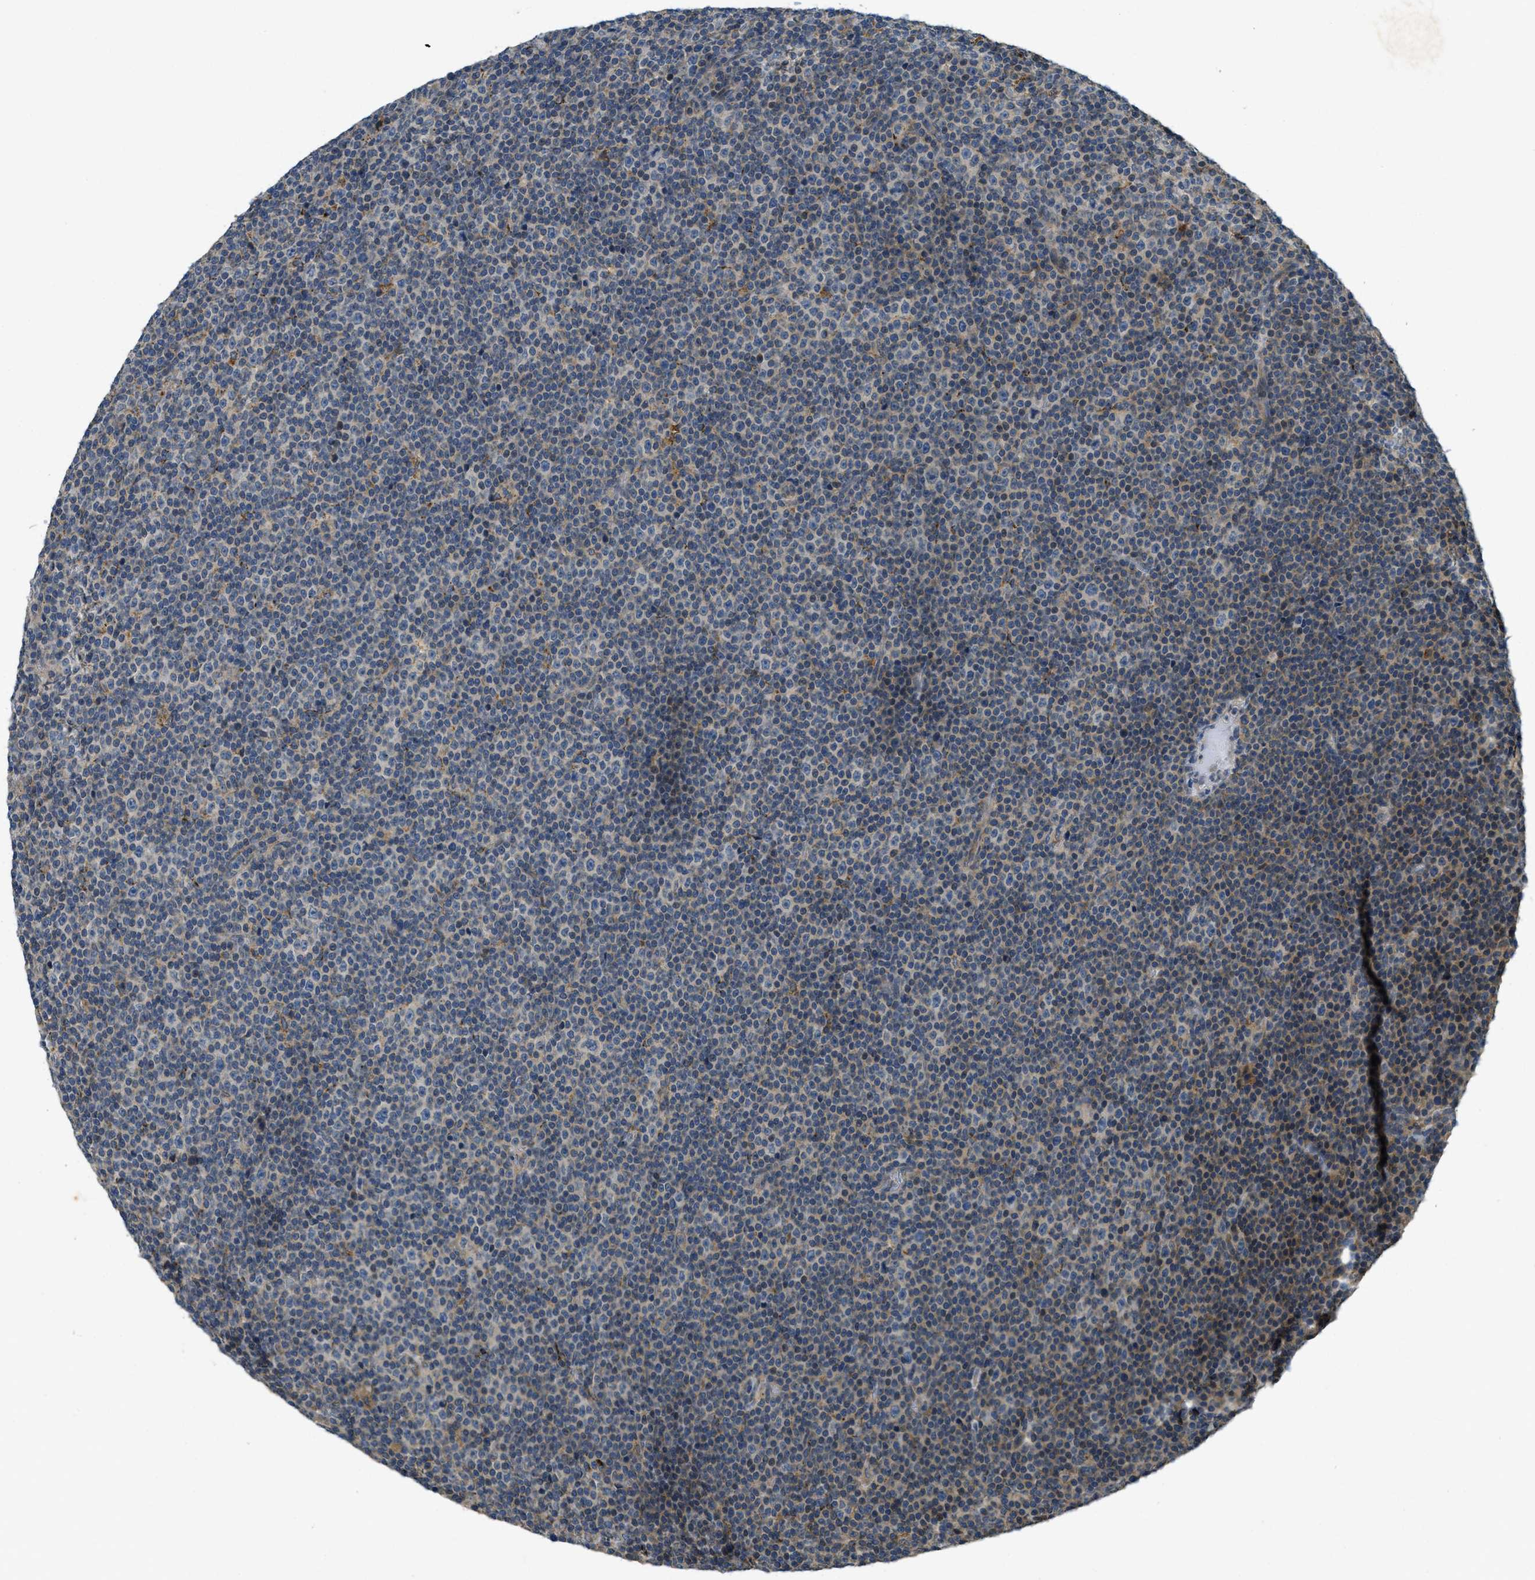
{"staining": {"intensity": "negative", "quantity": "none", "location": "none"}, "tissue": "lymphoma", "cell_type": "Tumor cells", "image_type": "cancer", "snomed": [{"axis": "morphology", "description": "Malignant lymphoma, non-Hodgkin's type, Low grade"}, {"axis": "topography", "description": "Lymph node"}], "caption": "Immunohistochemistry photomicrograph of malignant lymphoma, non-Hodgkin's type (low-grade) stained for a protein (brown), which exhibits no staining in tumor cells.", "gene": "CDKN2C", "patient": {"sex": "female", "age": 67}}